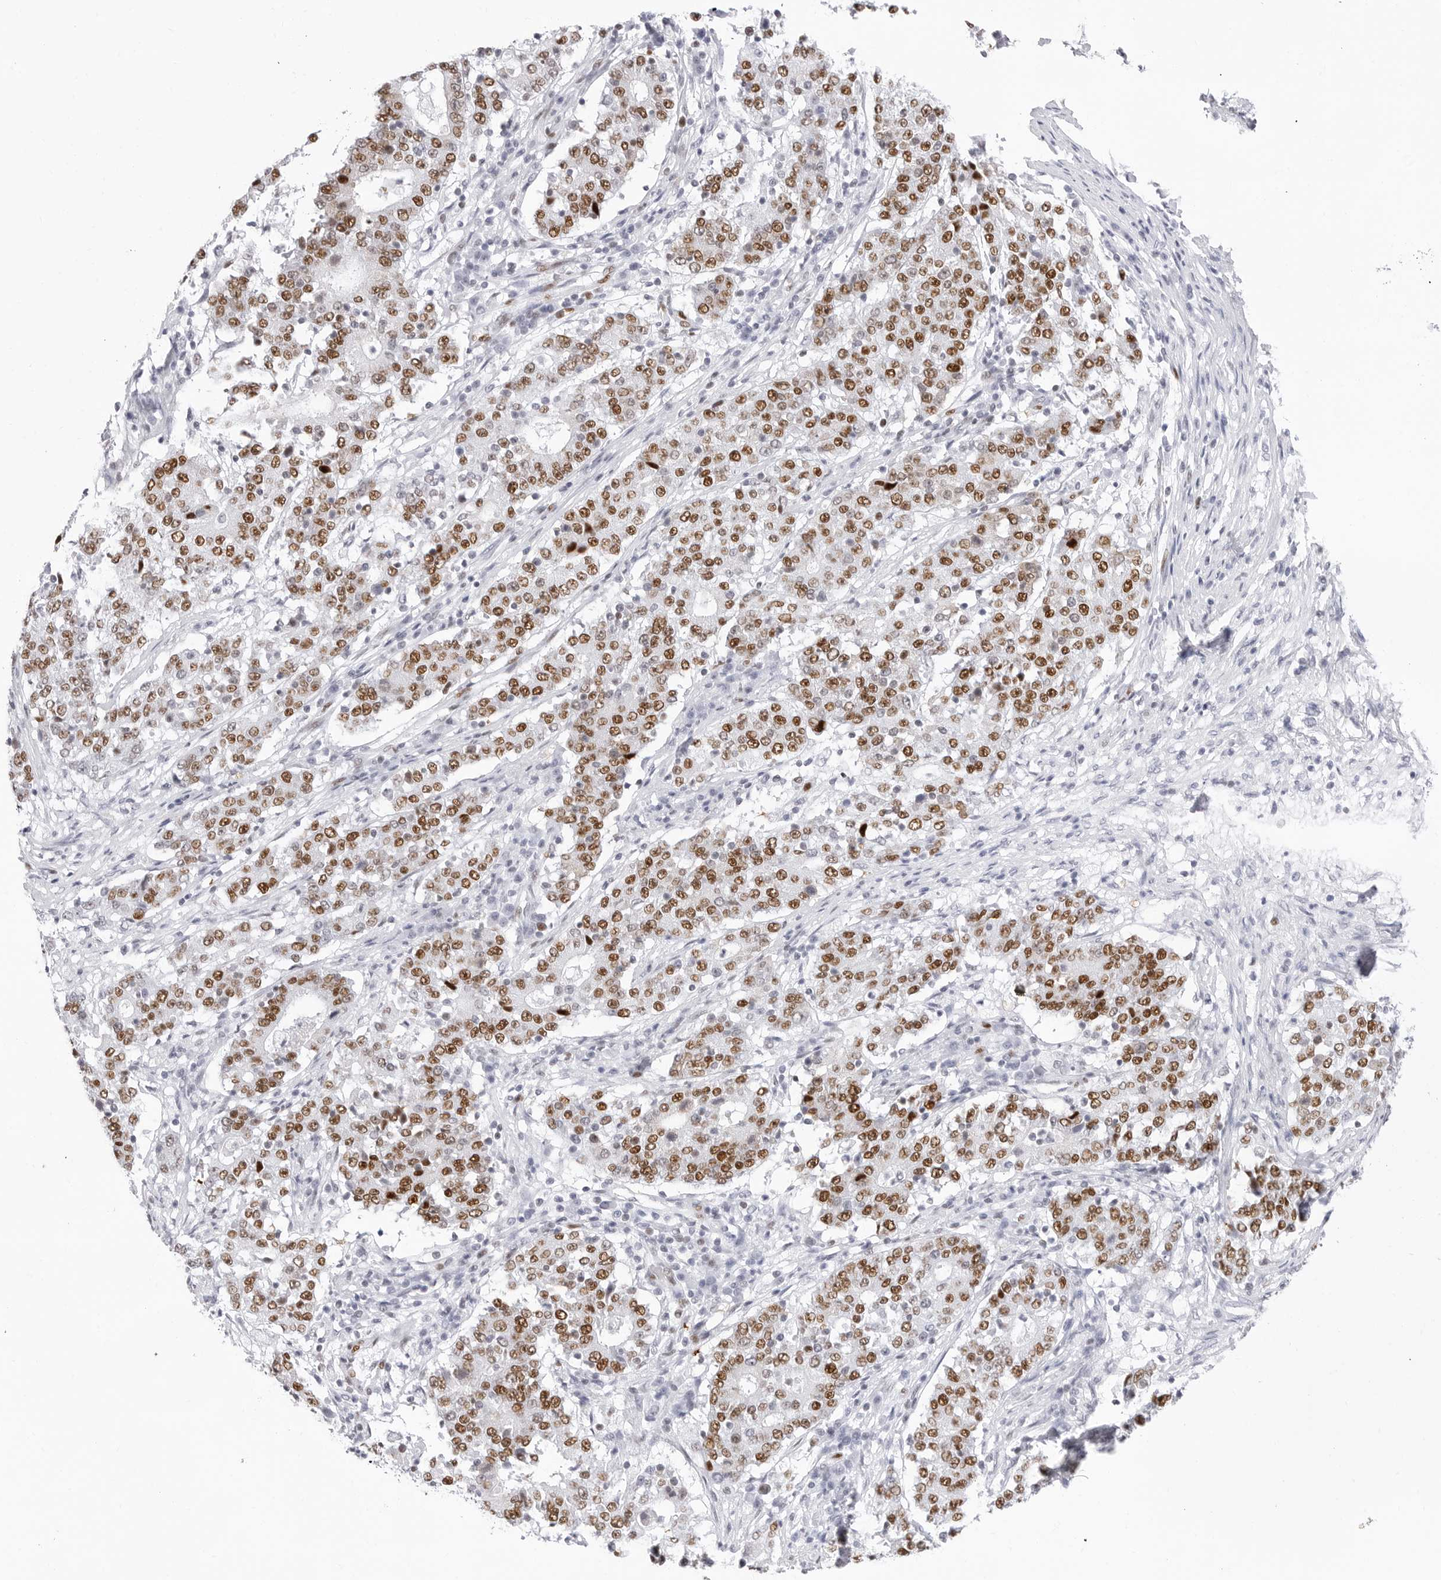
{"staining": {"intensity": "moderate", "quantity": ">75%", "location": "nuclear"}, "tissue": "stomach cancer", "cell_type": "Tumor cells", "image_type": "cancer", "snomed": [{"axis": "morphology", "description": "Adenocarcinoma, NOS"}, {"axis": "topography", "description": "Stomach"}], "caption": "A brown stain labels moderate nuclear expression of a protein in human stomach adenocarcinoma tumor cells. (IHC, brightfield microscopy, high magnification).", "gene": "NASP", "patient": {"sex": "male", "age": 59}}